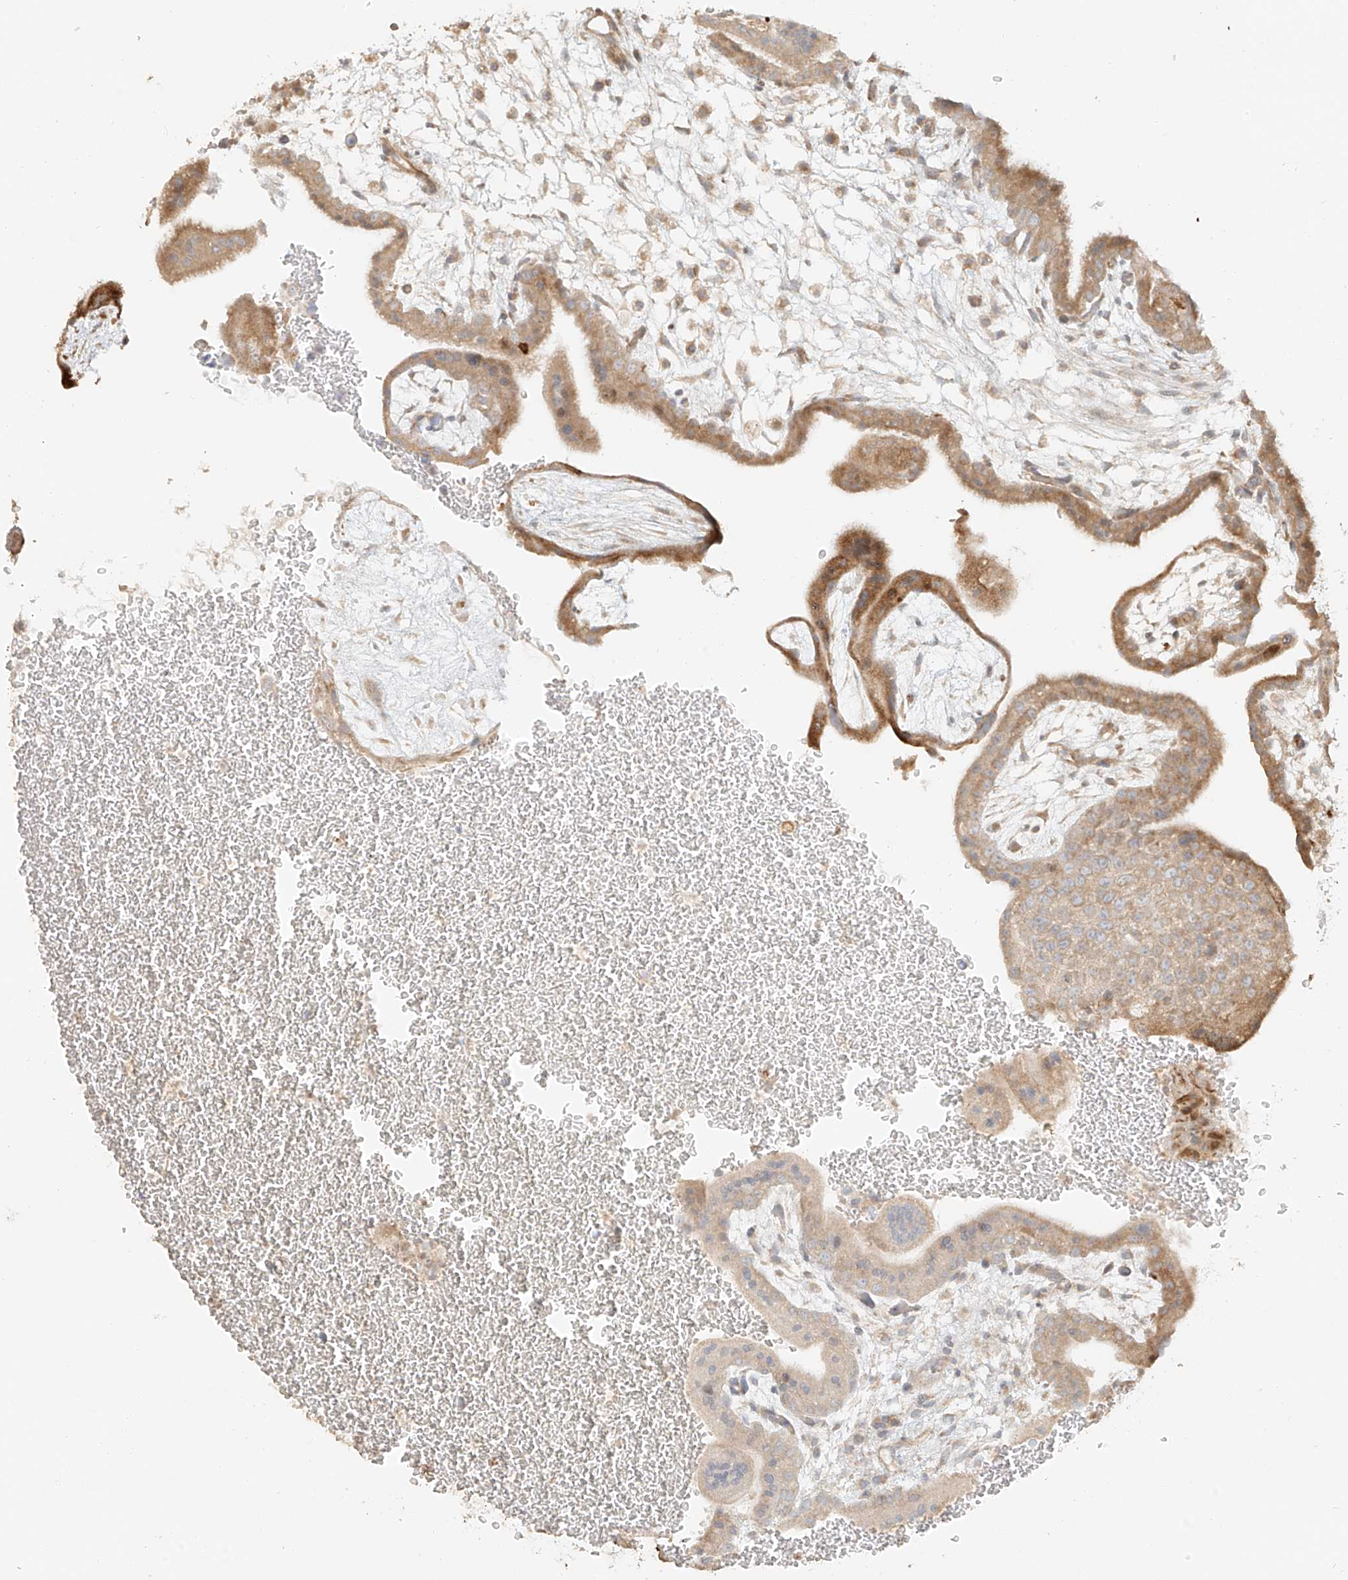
{"staining": {"intensity": "moderate", "quantity": "25%-75%", "location": "cytoplasmic/membranous"}, "tissue": "placenta", "cell_type": "Trophoblastic cells", "image_type": "normal", "snomed": [{"axis": "morphology", "description": "Normal tissue, NOS"}, {"axis": "topography", "description": "Placenta"}], "caption": "Immunohistochemical staining of benign human placenta reveals 25%-75% levels of moderate cytoplasmic/membranous protein staining in about 25%-75% of trophoblastic cells. The staining was performed using DAB, with brown indicating positive protein expression. Nuclei are stained blue with hematoxylin.", "gene": "MIPEP", "patient": {"sex": "female", "age": 35}}